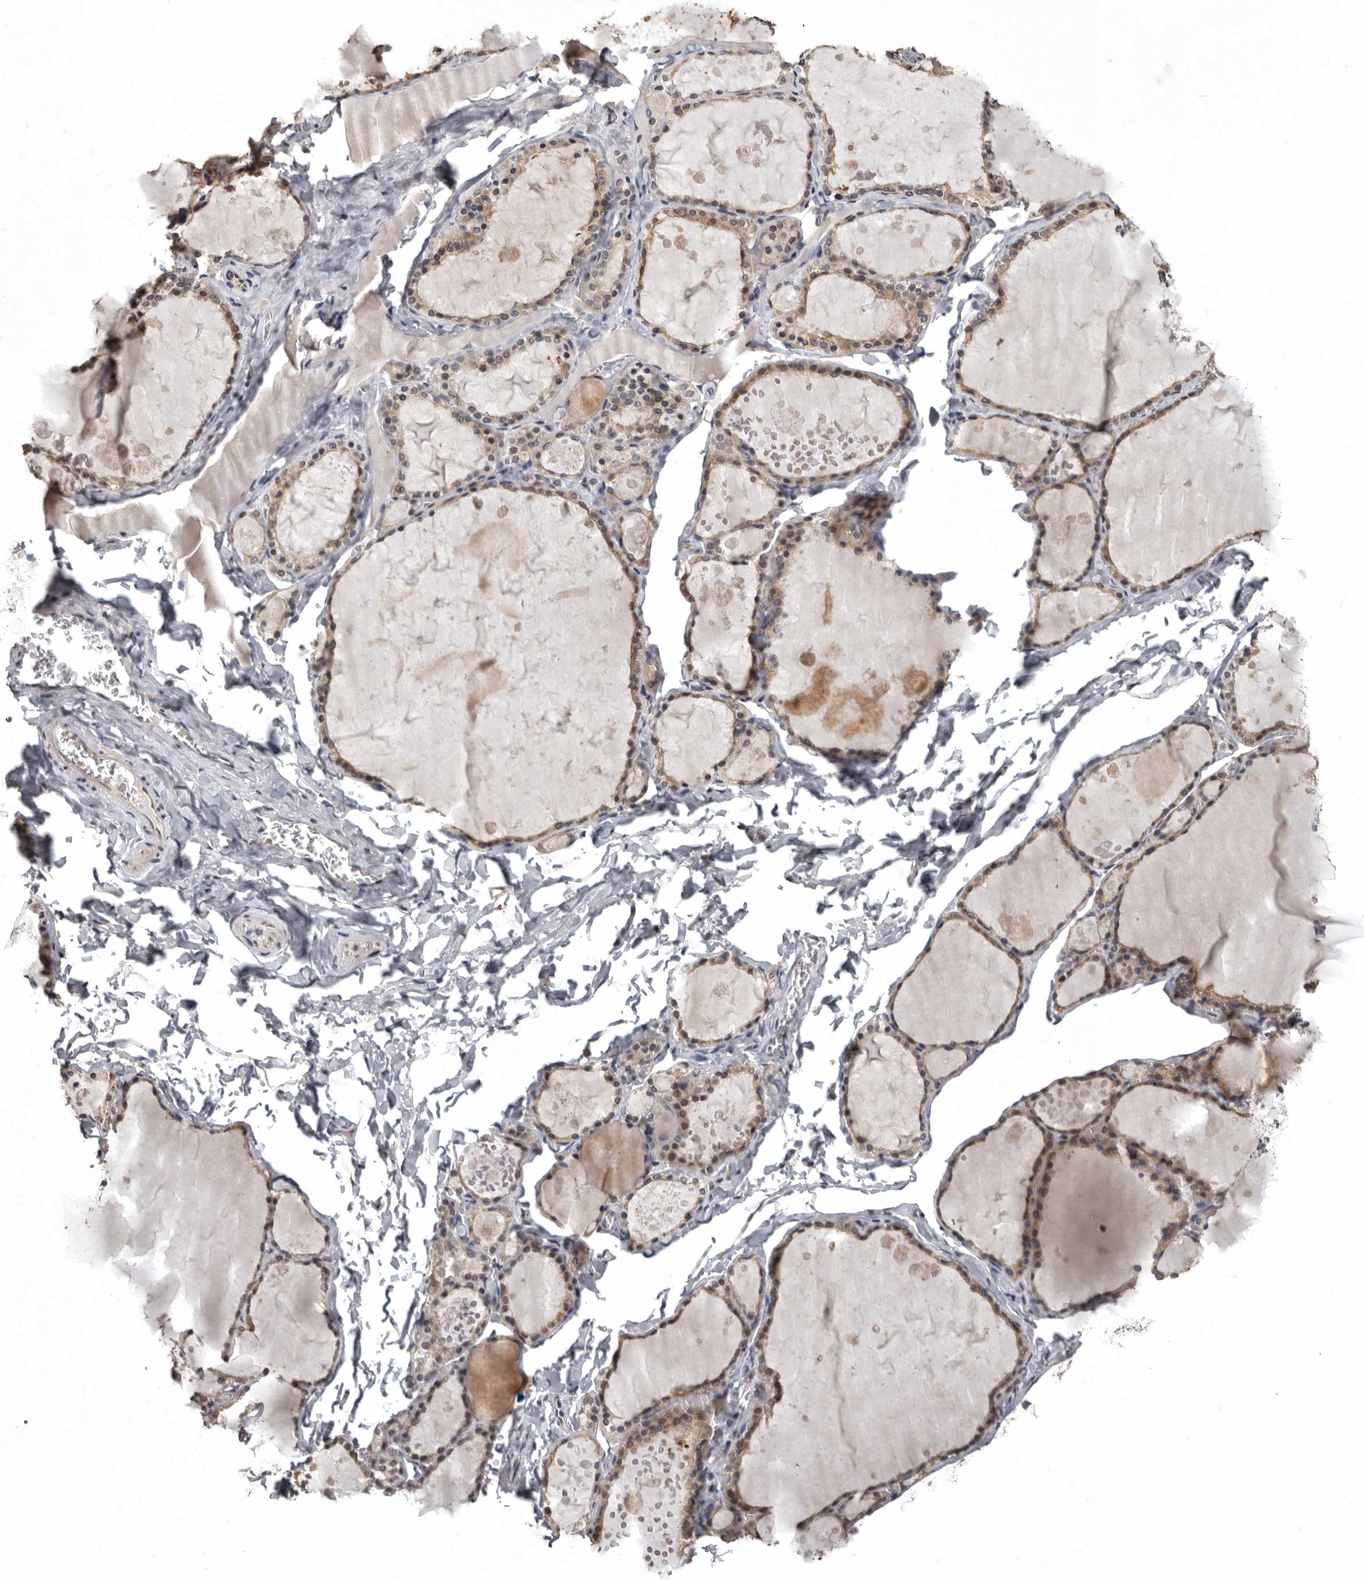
{"staining": {"intensity": "moderate", "quantity": ">75%", "location": "cytoplasmic/membranous"}, "tissue": "thyroid gland", "cell_type": "Glandular cells", "image_type": "normal", "snomed": [{"axis": "morphology", "description": "Normal tissue, NOS"}, {"axis": "topography", "description": "Thyroid gland"}], "caption": "DAB (3,3'-diaminobenzidine) immunohistochemical staining of unremarkable thyroid gland reveals moderate cytoplasmic/membranous protein expression in approximately >75% of glandular cells.", "gene": "DARS1", "patient": {"sex": "male", "age": 56}}